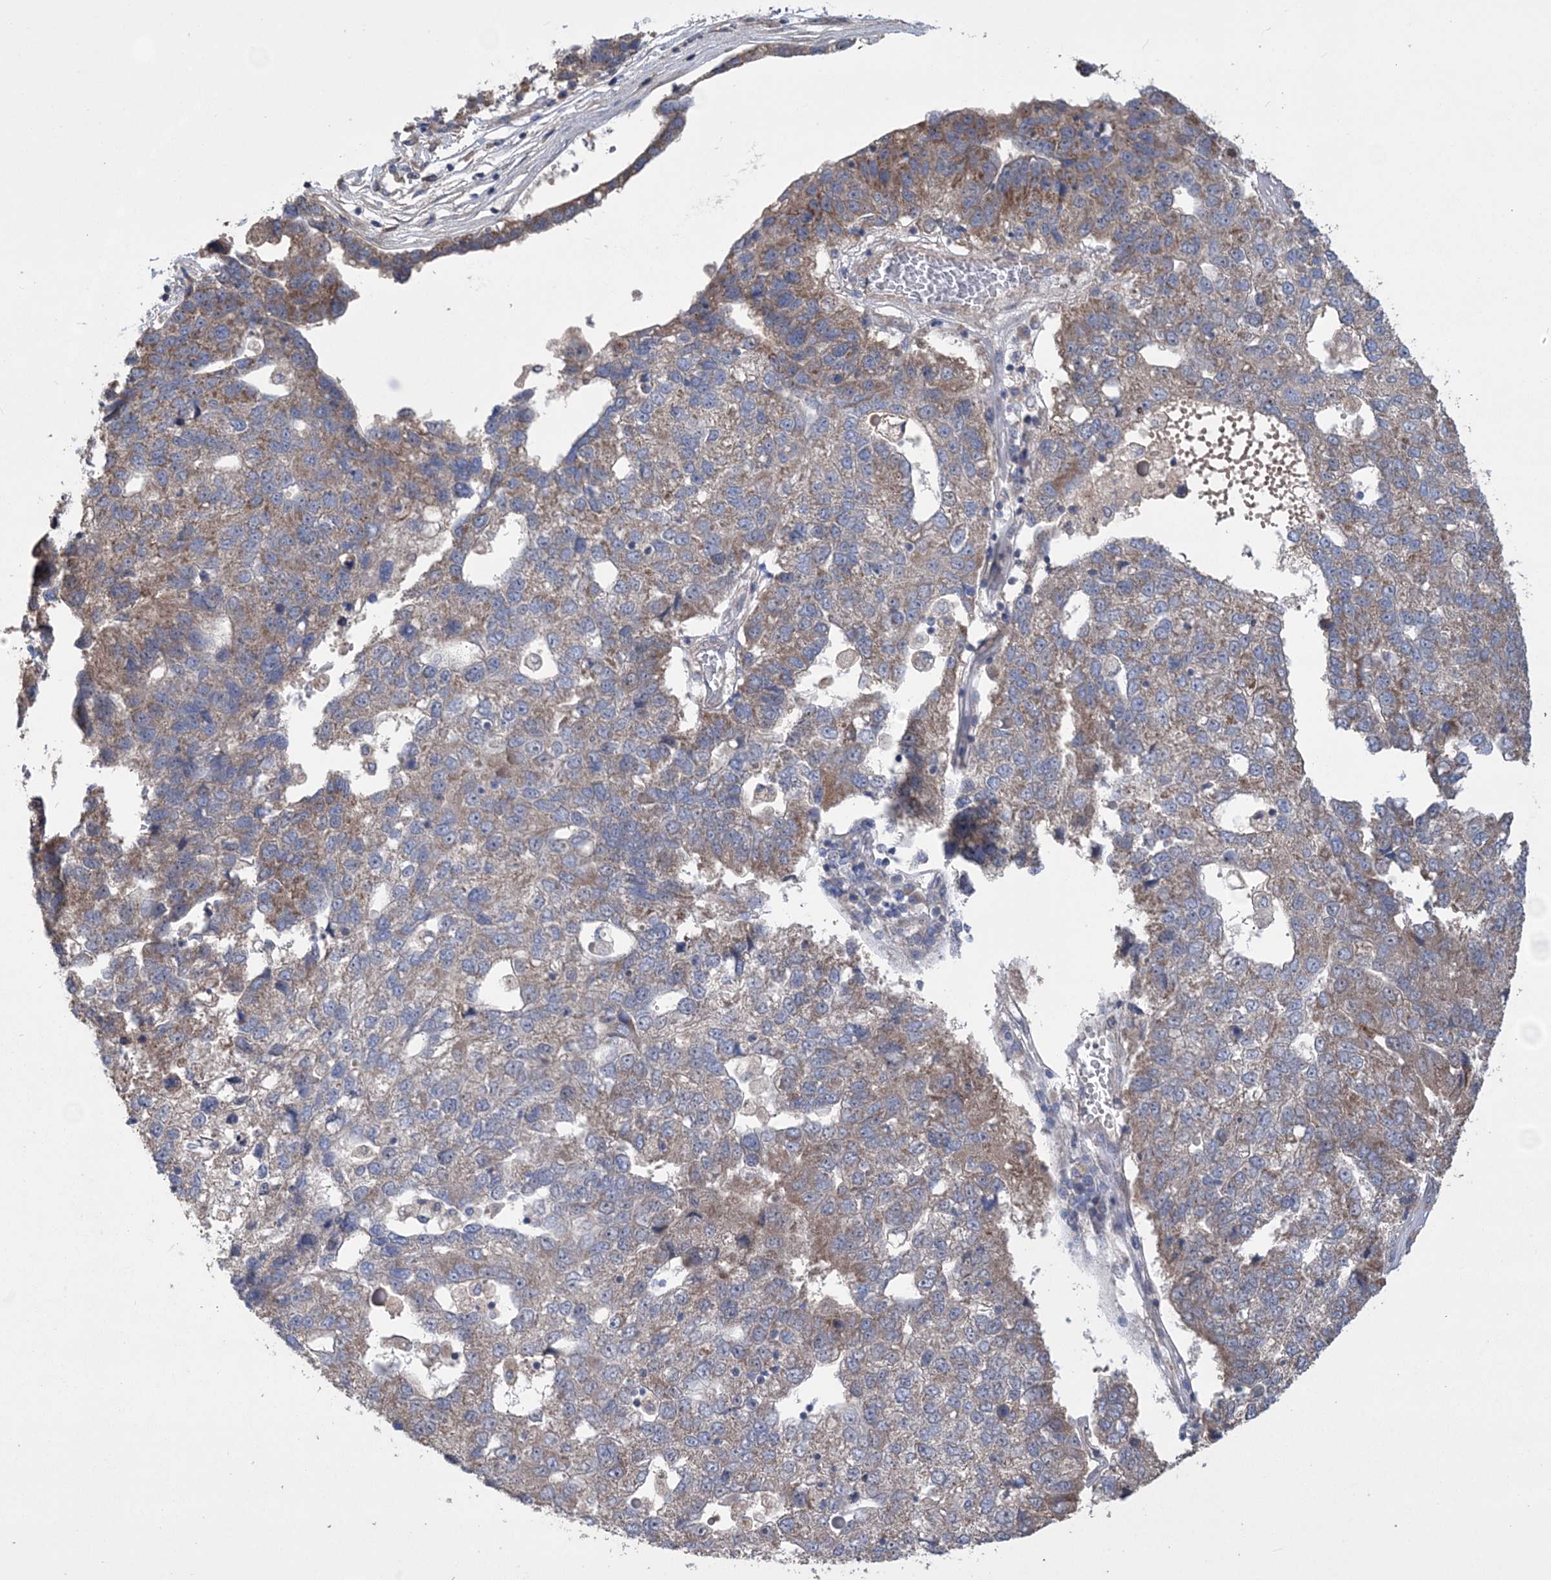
{"staining": {"intensity": "moderate", "quantity": "25%-75%", "location": "cytoplasmic/membranous"}, "tissue": "pancreatic cancer", "cell_type": "Tumor cells", "image_type": "cancer", "snomed": [{"axis": "morphology", "description": "Adenocarcinoma, NOS"}, {"axis": "topography", "description": "Pancreas"}], "caption": "A brown stain labels moderate cytoplasmic/membranous expression of a protein in human pancreatic cancer (adenocarcinoma) tumor cells. (DAB IHC, brown staining for protein, blue staining for nuclei).", "gene": "MTRF1L", "patient": {"sex": "female", "age": 61}}